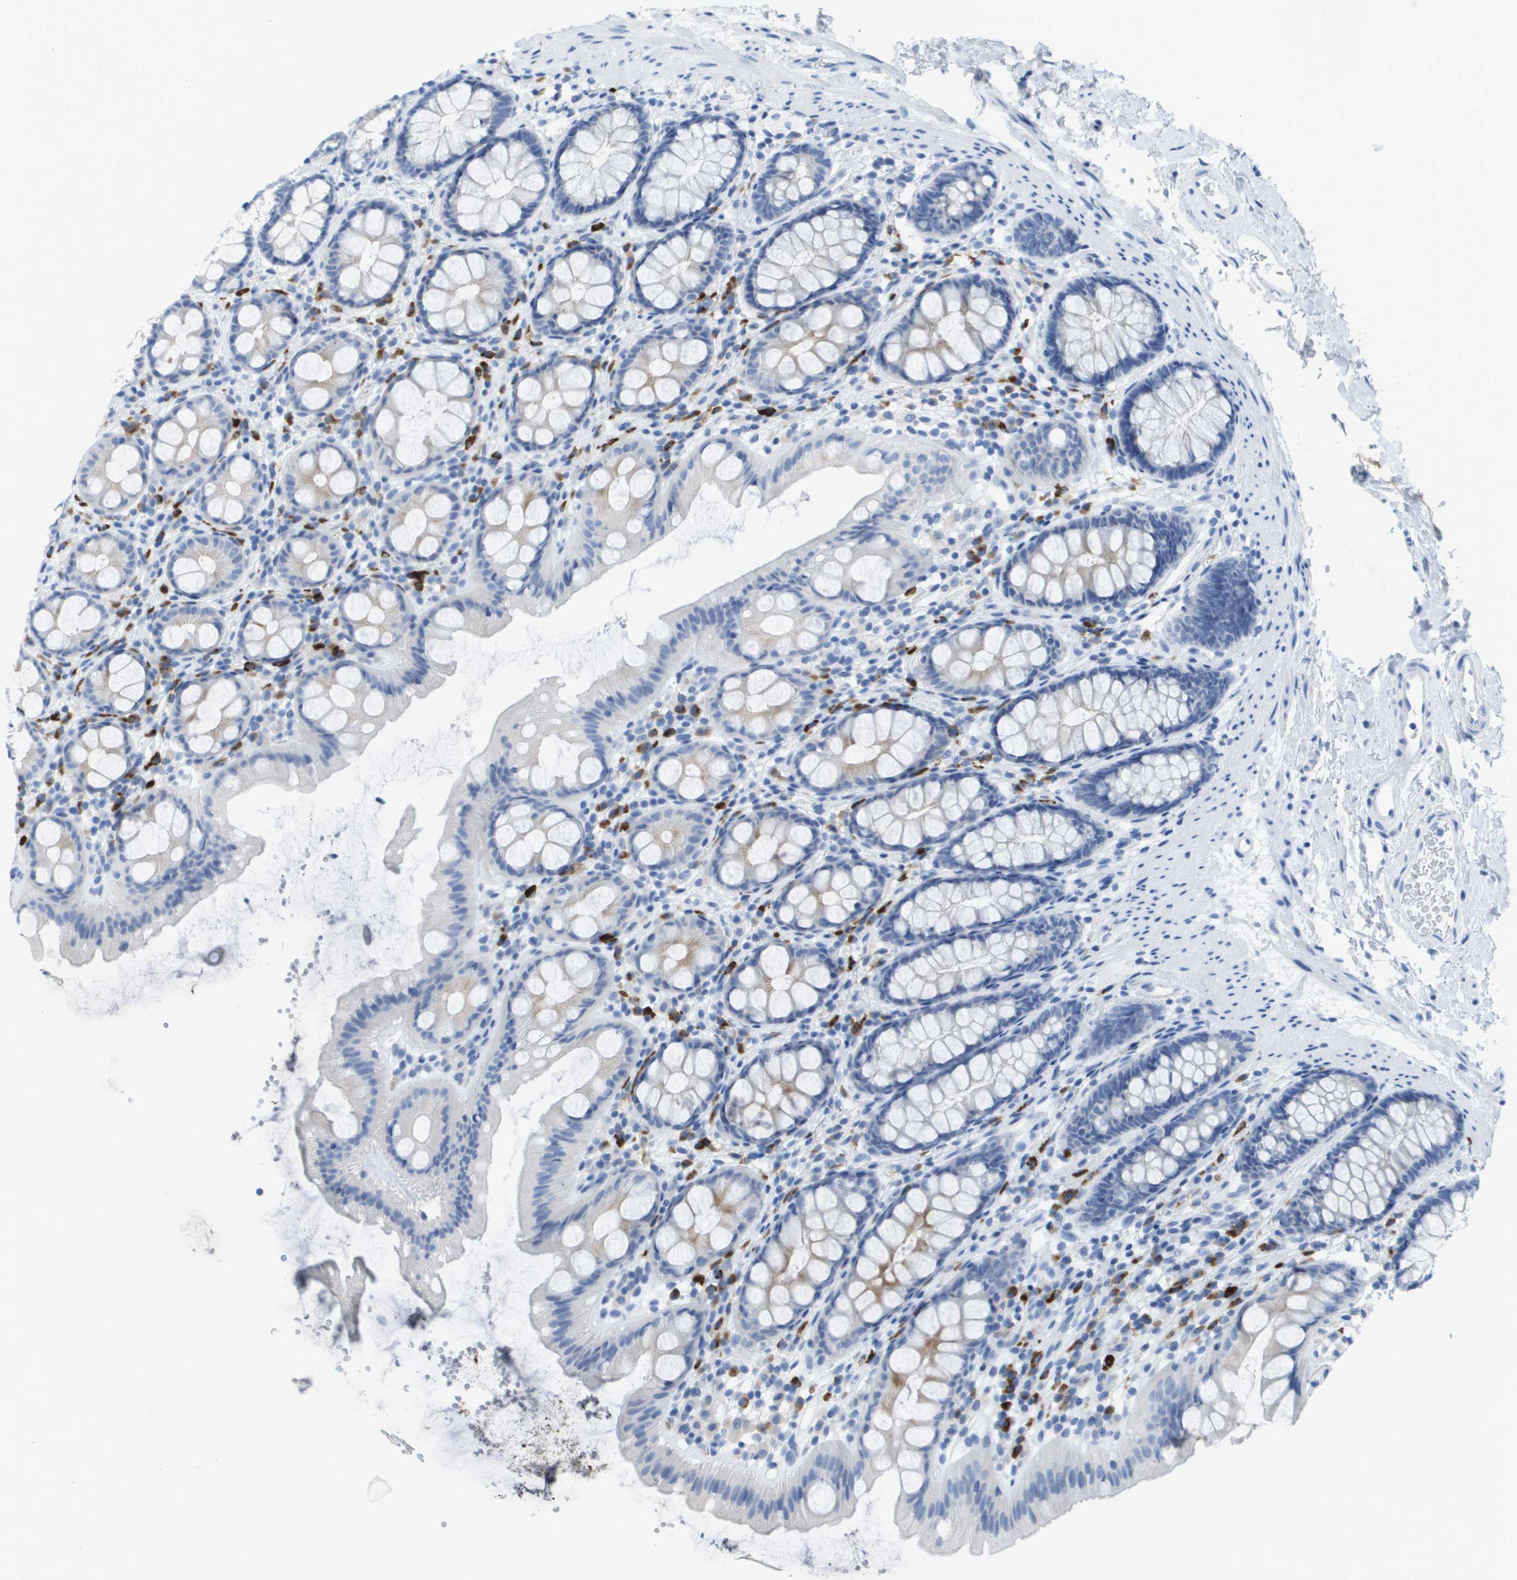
{"staining": {"intensity": "moderate", "quantity": "<25%", "location": "cytoplasmic/membranous"}, "tissue": "rectum", "cell_type": "Glandular cells", "image_type": "normal", "snomed": [{"axis": "morphology", "description": "Normal tissue, NOS"}, {"axis": "topography", "description": "Rectum"}], "caption": "Protein expression by immunohistochemistry demonstrates moderate cytoplasmic/membranous staining in about <25% of glandular cells in benign rectum.", "gene": "GPR18", "patient": {"sex": "female", "age": 65}}